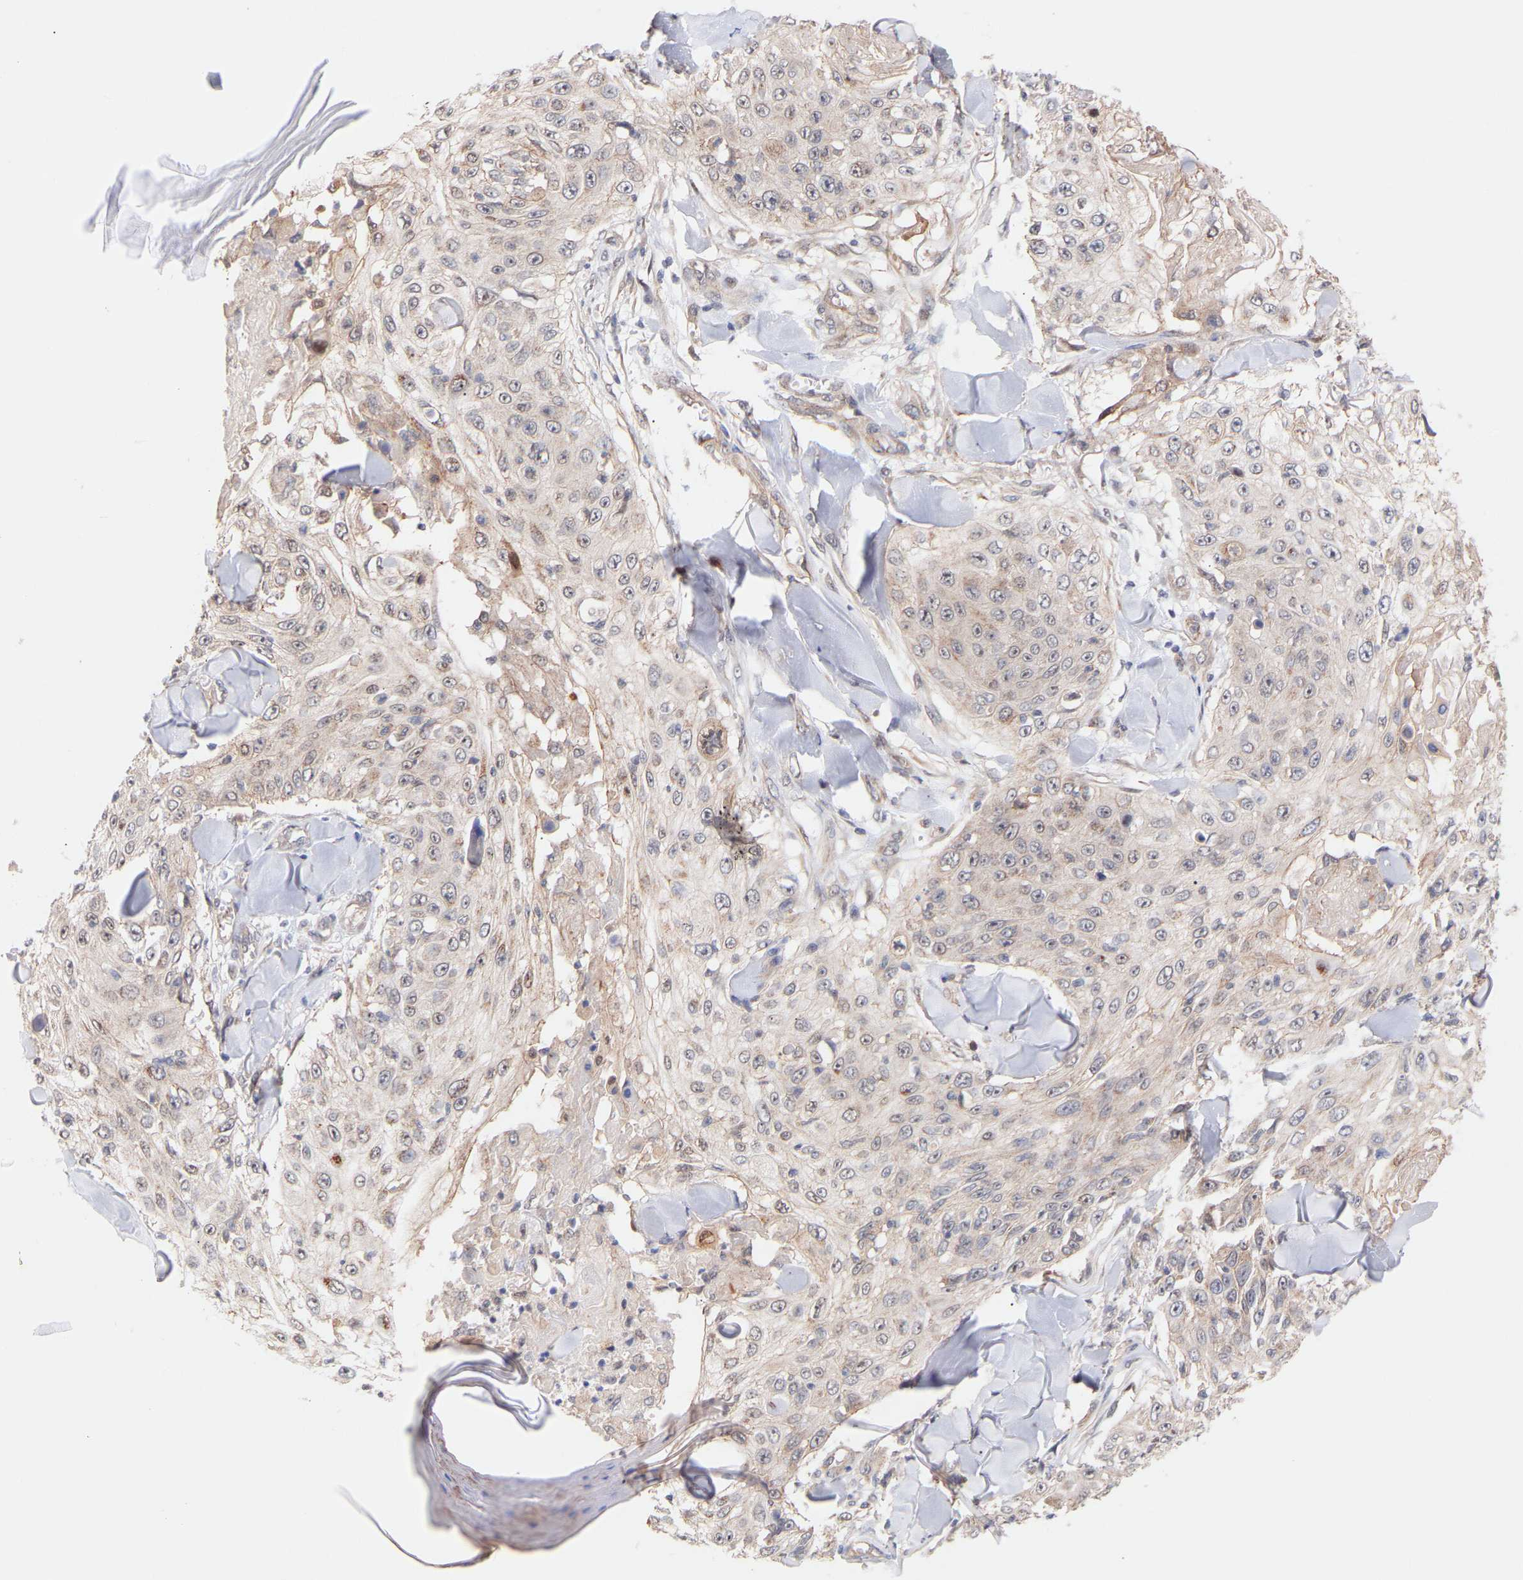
{"staining": {"intensity": "weak", "quantity": "<25%", "location": "cytoplasmic/membranous"}, "tissue": "skin cancer", "cell_type": "Tumor cells", "image_type": "cancer", "snomed": [{"axis": "morphology", "description": "Squamous cell carcinoma, NOS"}, {"axis": "topography", "description": "Skin"}], "caption": "Photomicrograph shows no significant protein positivity in tumor cells of squamous cell carcinoma (skin). (Immunohistochemistry (ihc), brightfield microscopy, high magnification).", "gene": "PDLIM5", "patient": {"sex": "male", "age": 86}}